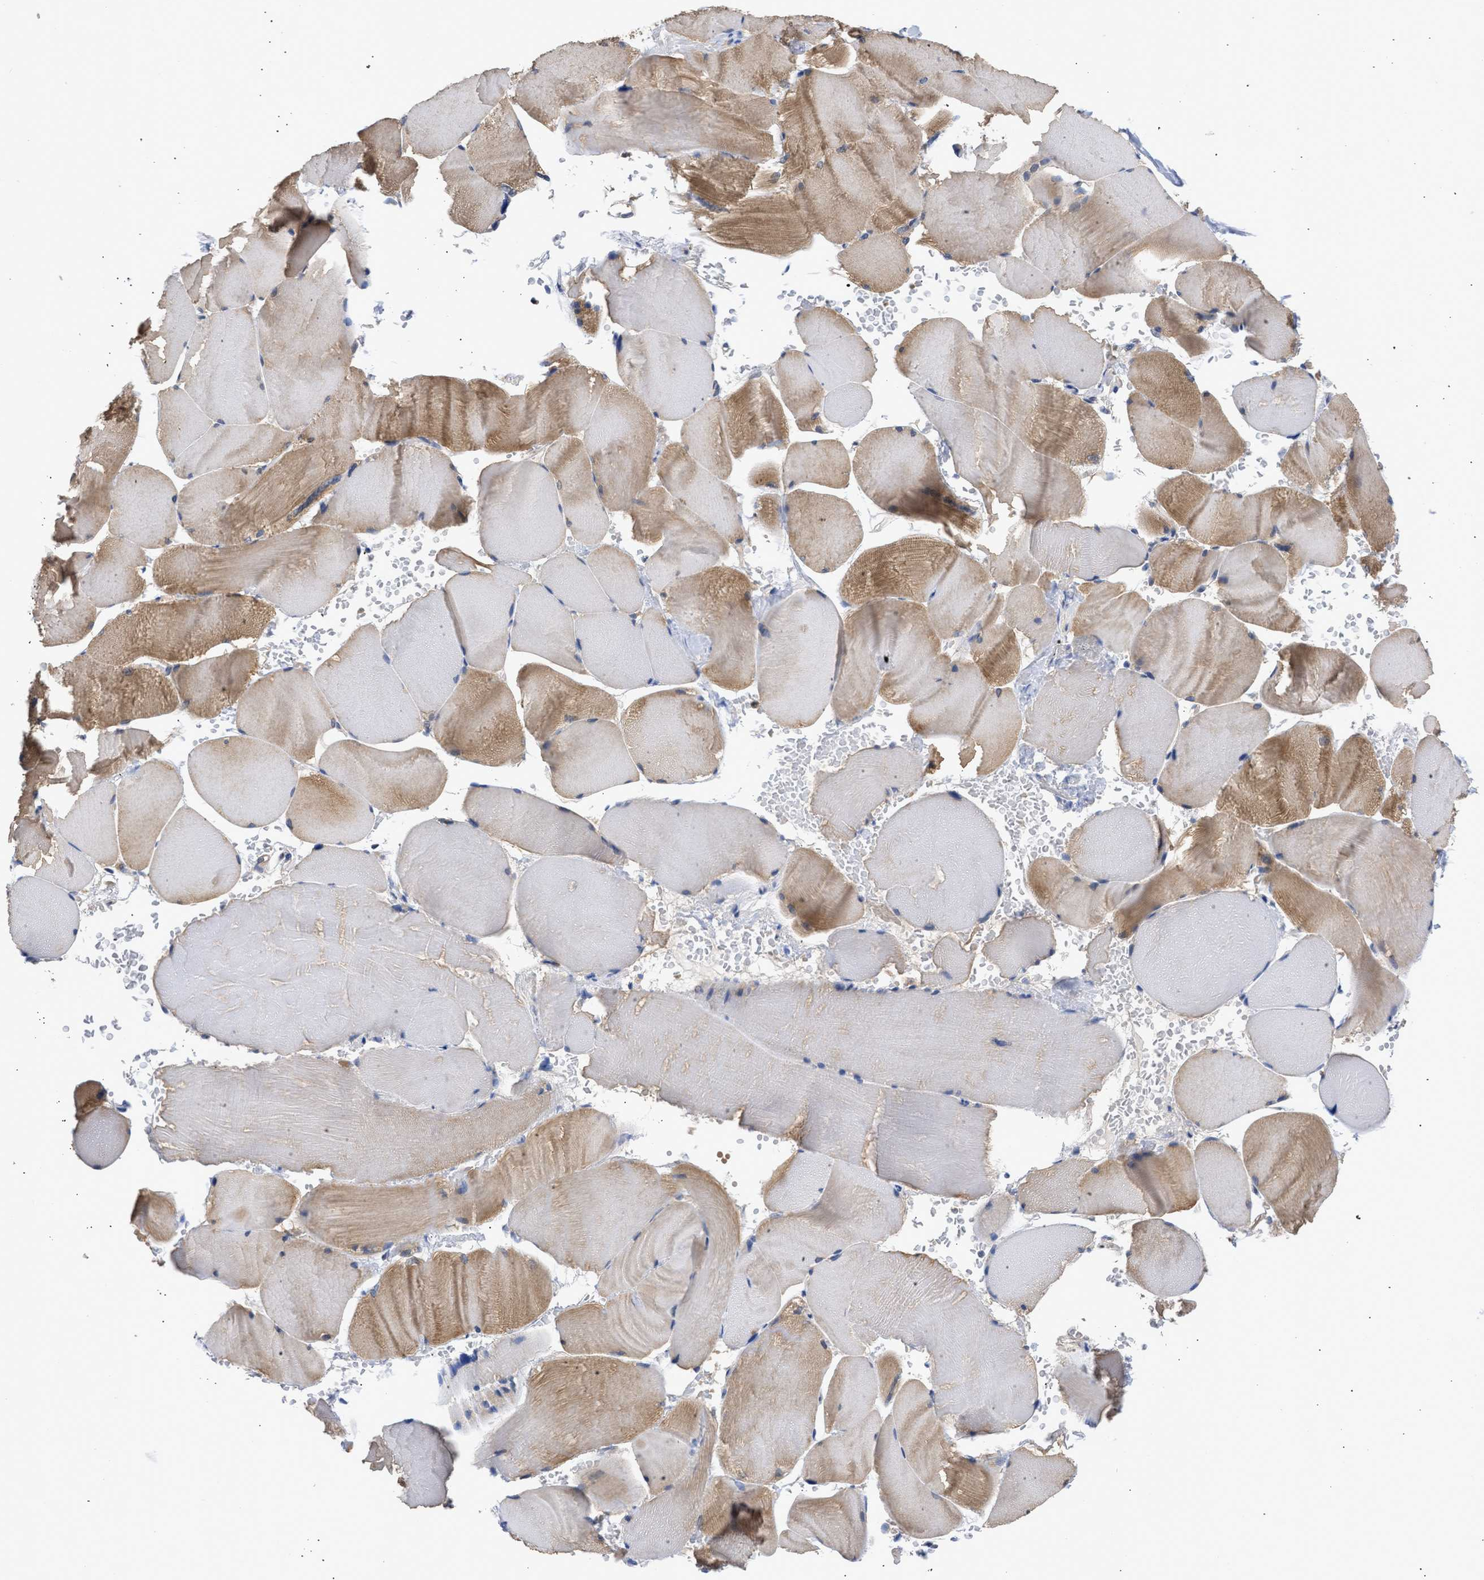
{"staining": {"intensity": "moderate", "quantity": ">75%", "location": "cytoplasmic/membranous"}, "tissue": "skeletal muscle", "cell_type": "Myocytes", "image_type": "normal", "snomed": [{"axis": "morphology", "description": "Normal tissue, NOS"}, {"axis": "topography", "description": "Skin"}, {"axis": "topography", "description": "Skeletal muscle"}], "caption": "Moderate cytoplasmic/membranous positivity for a protein is identified in about >75% of myocytes of unremarkable skeletal muscle using immunohistochemistry.", "gene": "MAP2K3", "patient": {"sex": "male", "age": 83}}